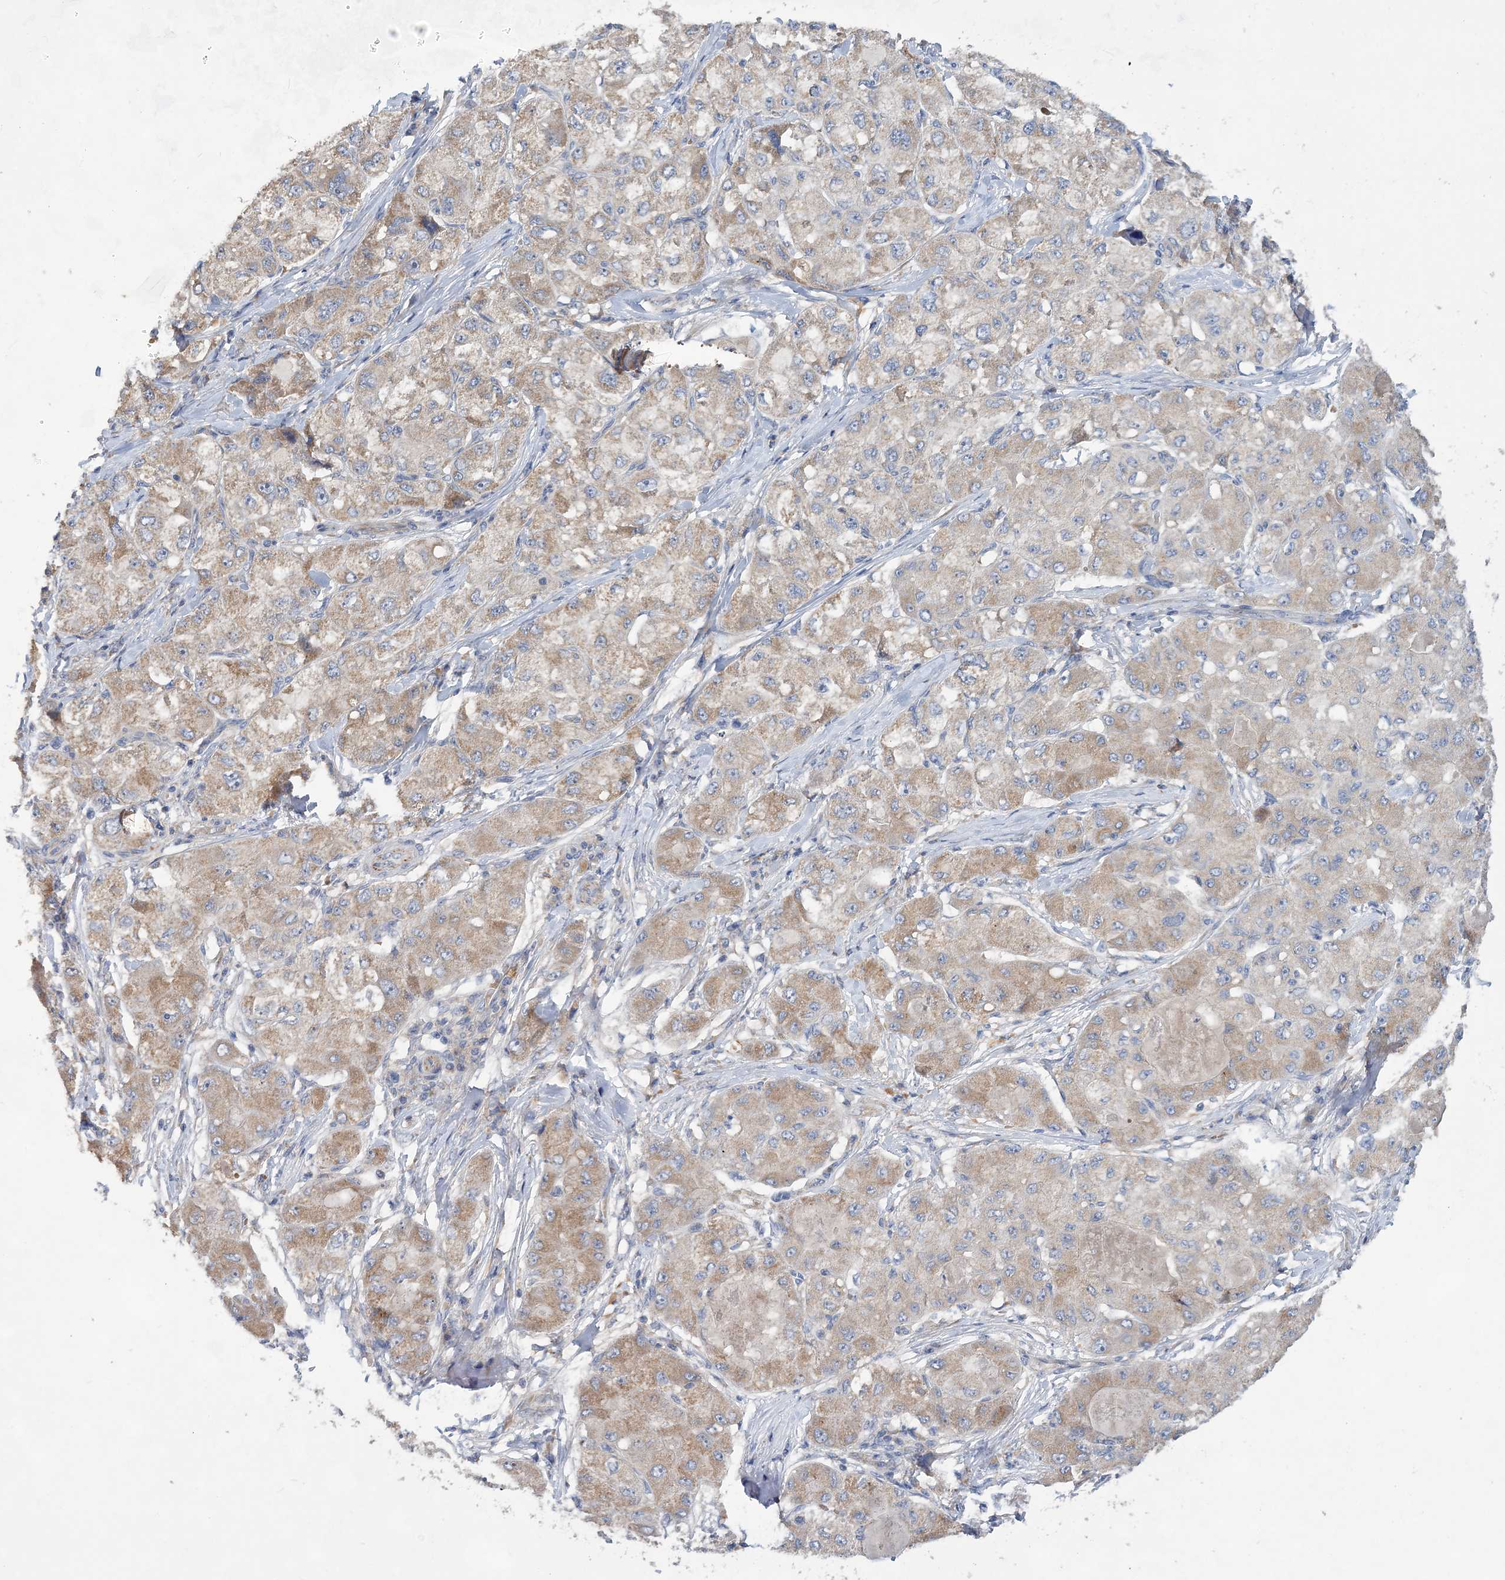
{"staining": {"intensity": "moderate", "quantity": "25%-75%", "location": "cytoplasmic/membranous"}, "tissue": "liver cancer", "cell_type": "Tumor cells", "image_type": "cancer", "snomed": [{"axis": "morphology", "description": "Carcinoma, Hepatocellular, NOS"}, {"axis": "topography", "description": "Liver"}], "caption": "Immunohistochemistry of liver cancer displays medium levels of moderate cytoplasmic/membranous staining in approximately 25%-75% of tumor cells. The protein is stained brown, and the nuclei are stained in blue (DAB (3,3'-diaminobenzidine) IHC with brightfield microscopy, high magnification).", "gene": "TRAPPC13", "patient": {"sex": "male", "age": 80}}